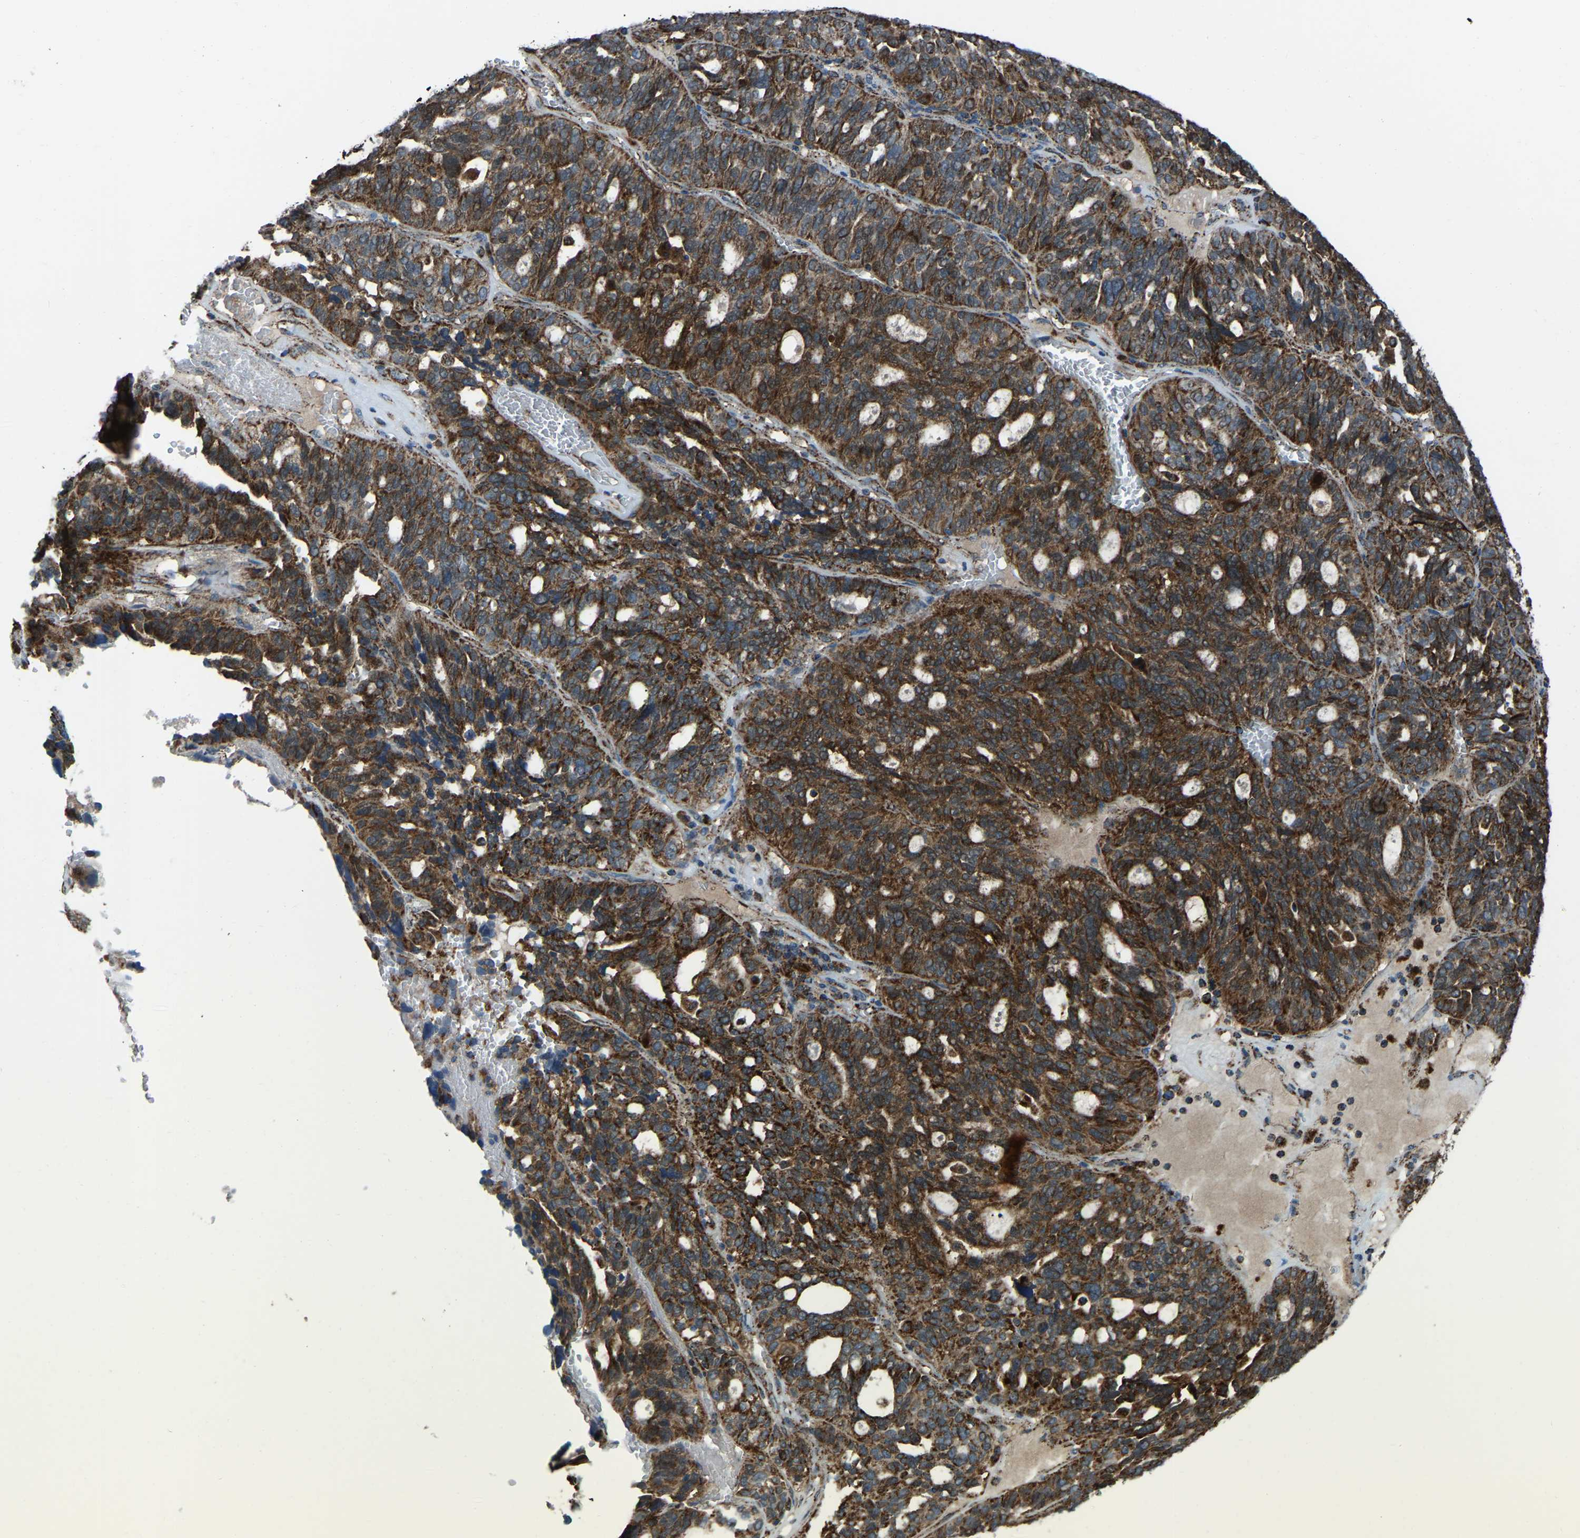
{"staining": {"intensity": "strong", "quantity": ">75%", "location": "cytoplasmic/membranous"}, "tissue": "ovarian cancer", "cell_type": "Tumor cells", "image_type": "cancer", "snomed": [{"axis": "morphology", "description": "Cystadenocarcinoma, serous, NOS"}, {"axis": "topography", "description": "Ovary"}], "caption": "Protein expression analysis of human serous cystadenocarcinoma (ovarian) reveals strong cytoplasmic/membranous staining in approximately >75% of tumor cells.", "gene": "AKR1A1", "patient": {"sex": "female", "age": 59}}